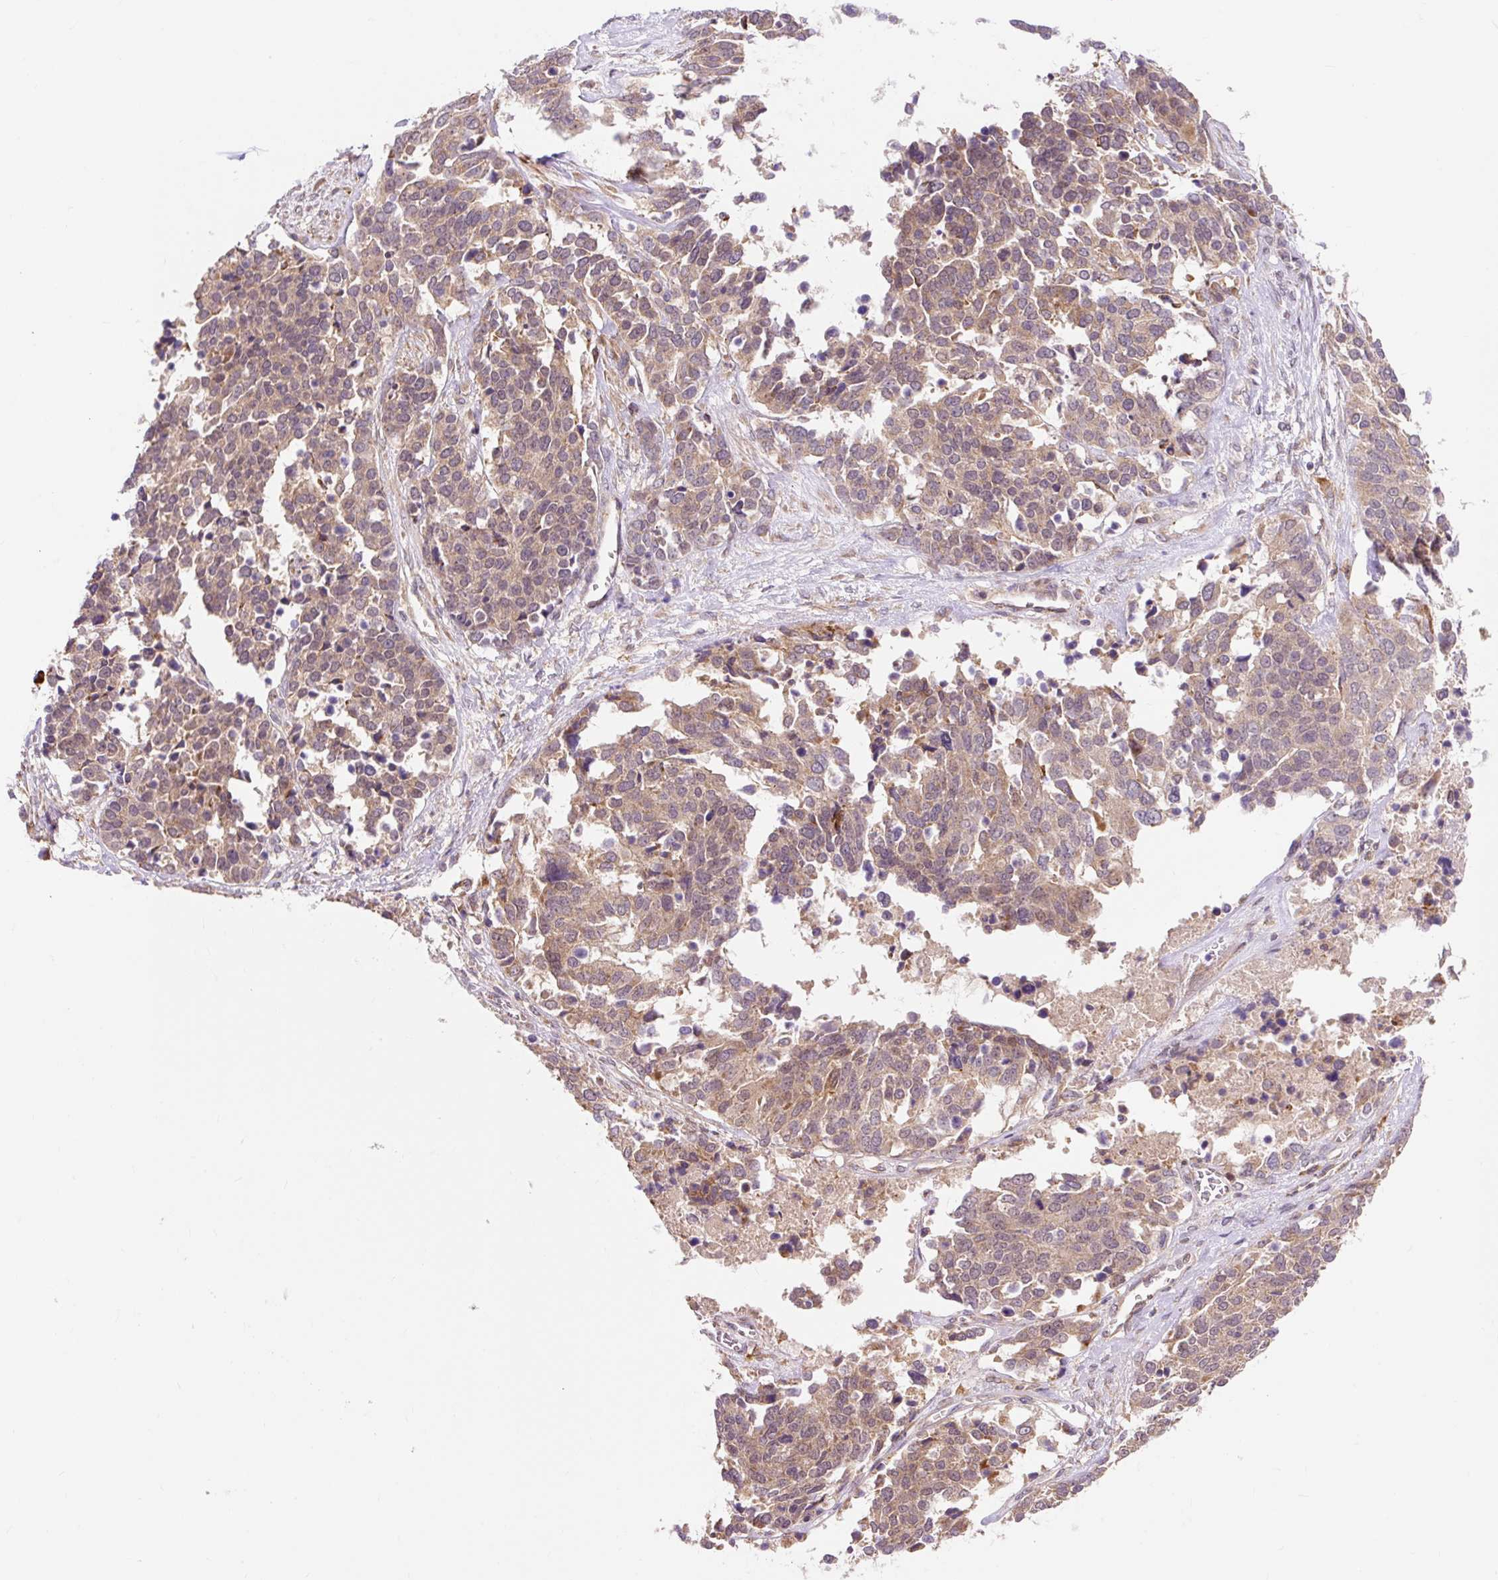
{"staining": {"intensity": "weak", "quantity": ">75%", "location": "cytoplasmic/membranous"}, "tissue": "ovarian cancer", "cell_type": "Tumor cells", "image_type": "cancer", "snomed": [{"axis": "morphology", "description": "Cystadenocarcinoma, serous, NOS"}, {"axis": "topography", "description": "Ovary"}], "caption": "Immunohistochemistry histopathology image of neoplastic tissue: serous cystadenocarcinoma (ovarian) stained using IHC exhibits low levels of weak protein expression localized specifically in the cytoplasmic/membranous of tumor cells, appearing as a cytoplasmic/membranous brown color.", "gene": "TRIAP1", "patient": {"sex": "female", "age": 44}}